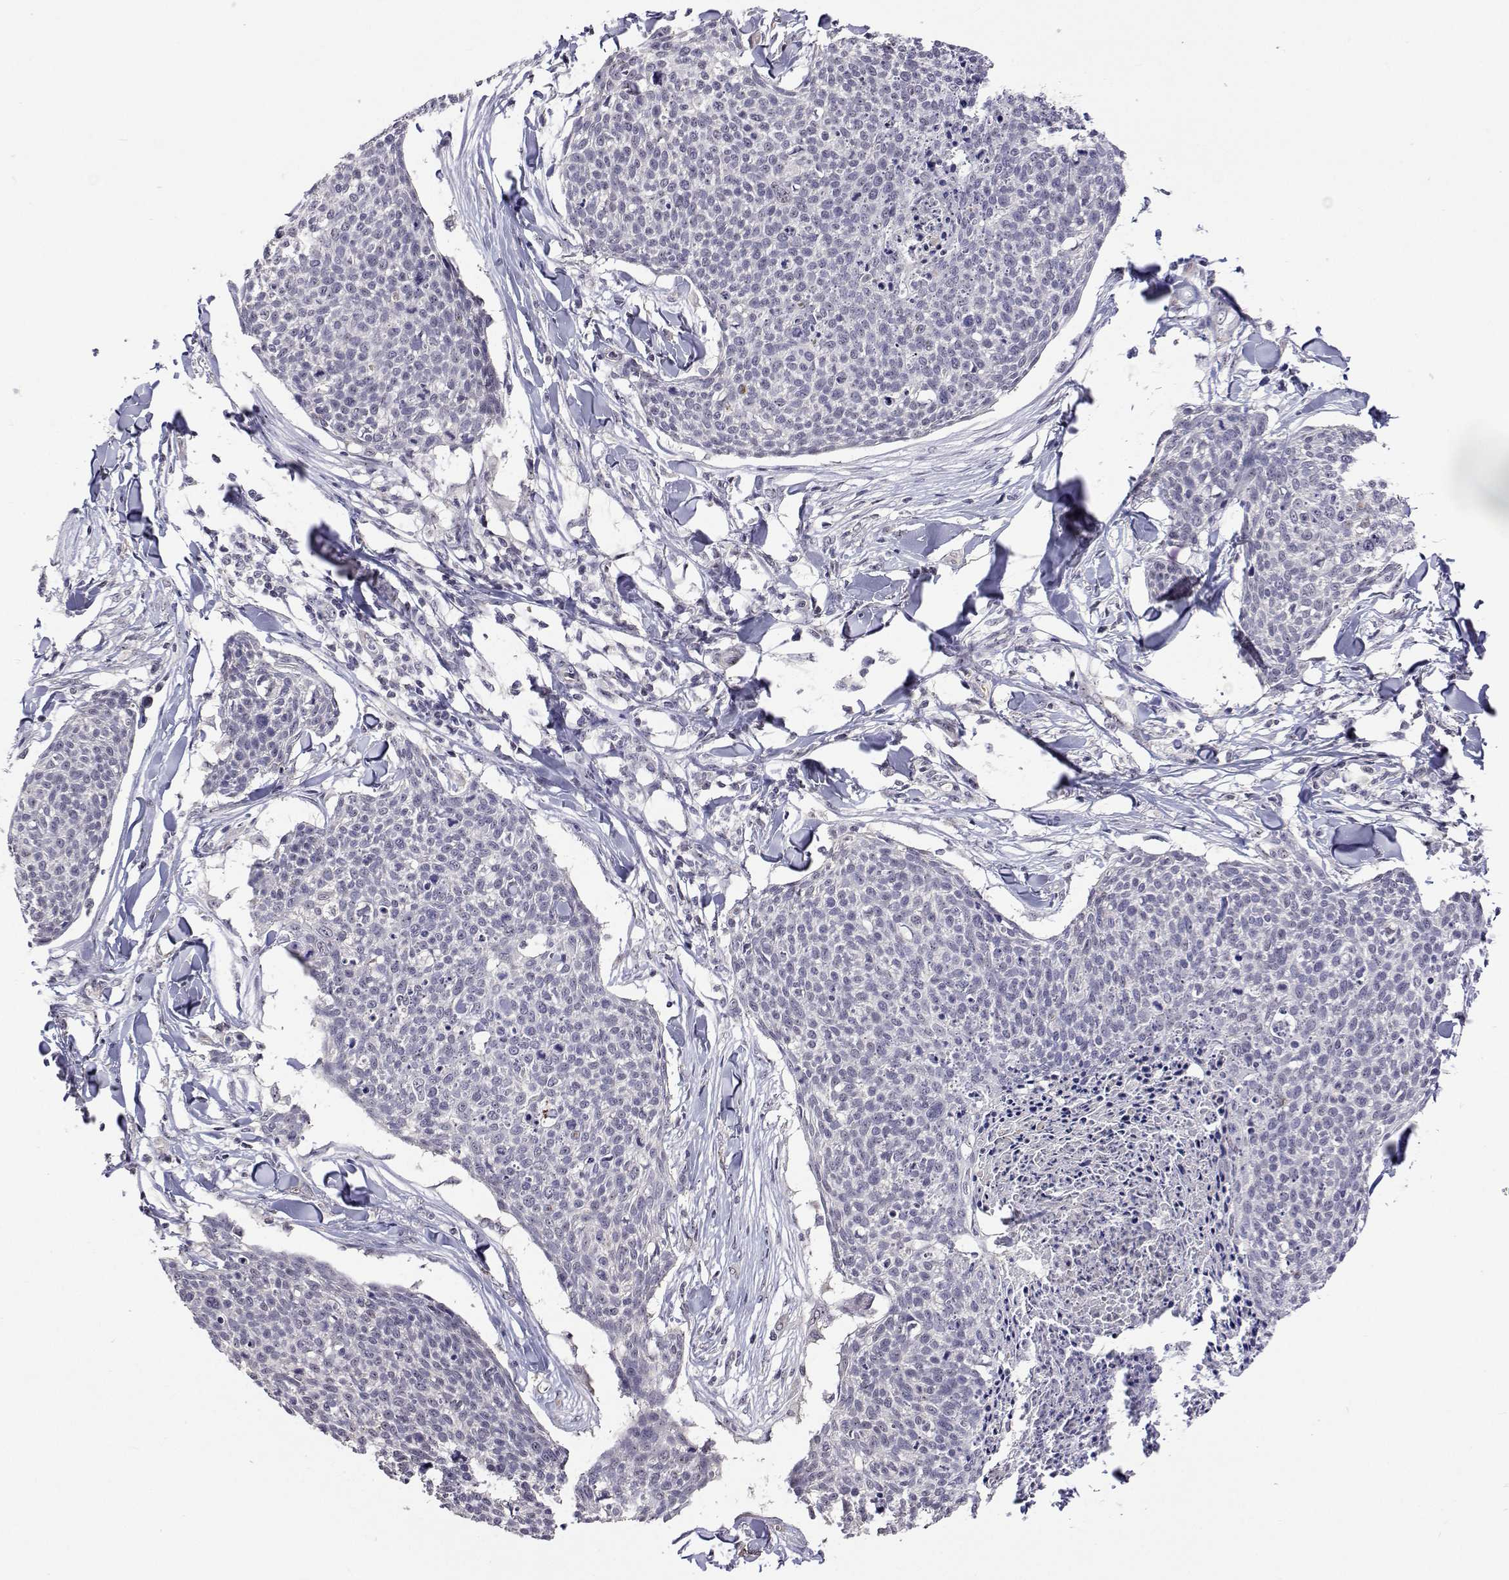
{"staining": {"intensity": "negative", "quantity": "none", "location": "none"}, "tissue": "skin cancer", "cell_type": "Tumor cells", "image_type": "cancer", "snomed": [{"axis": "morphology", "description": "Squamous cell carcinoma, NOS"}, {"axis": "topography", "description": "Skin"}, {"axis": "topography", "description": "Vulva"}], "caption": "Image shows no significant protein expression in tumor cells of skin cancer.", "gene": "NHP2", "patient": {"sex": "female", "age": 75}}